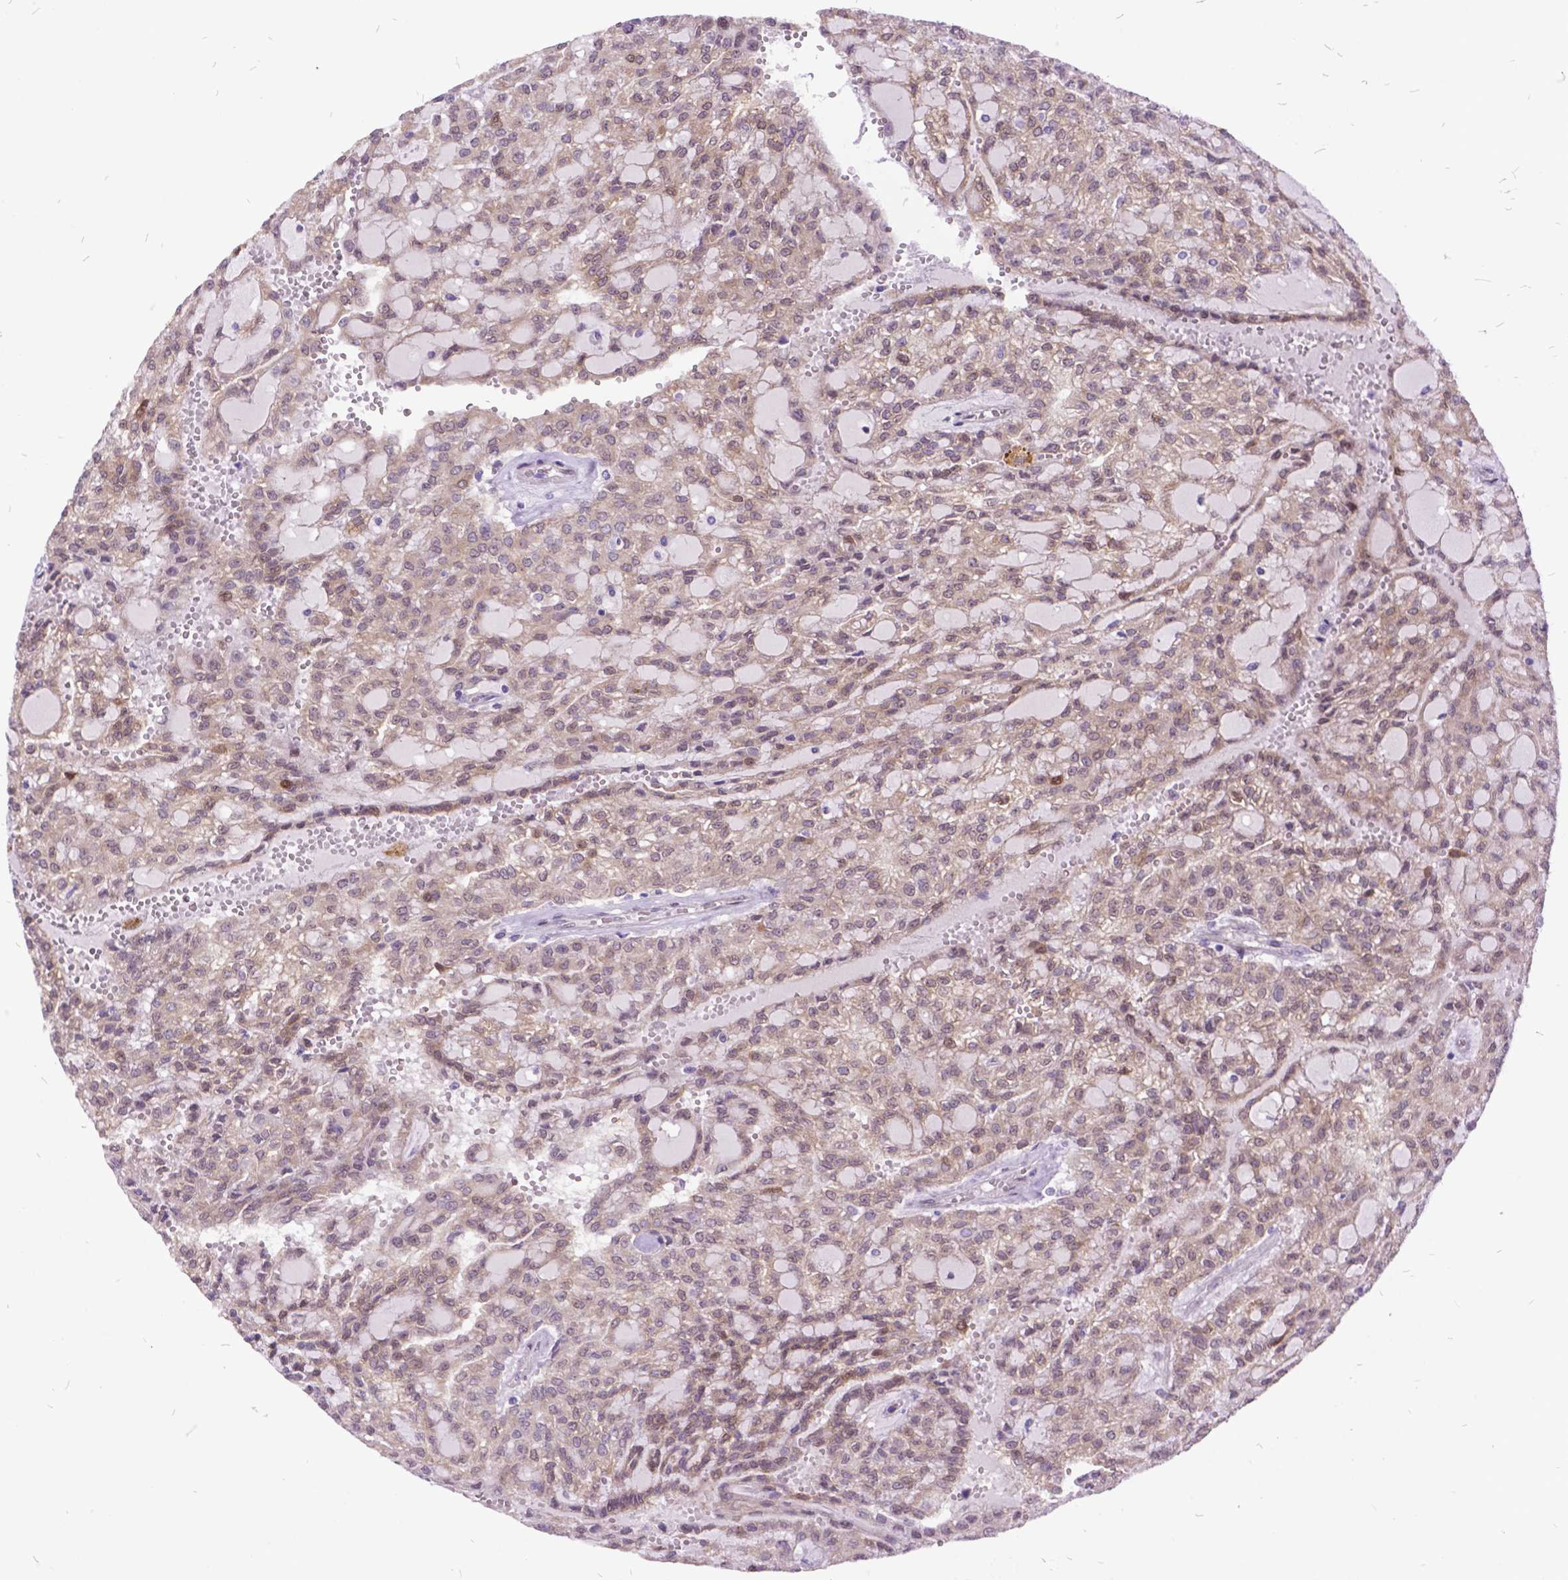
{"staining": {"intensity": "negative", "quantity": "none", "location": "none"}, "tissue": "renal cancer", "cell_type": "Tumor cells", "image_type": "cancer", "snomed": [{"axis": "morphology", "description": "Adenocarcinoma, NOS"}, {"axis": "topography", "description": "Kidney"}], "caption": "Histopathology image shows no significant protein positivity in tumor cells of renal cancer. (DAB IHC, high magnification).", "gene": "GRB7", "patient": {"sex": "male", "age": 63}}